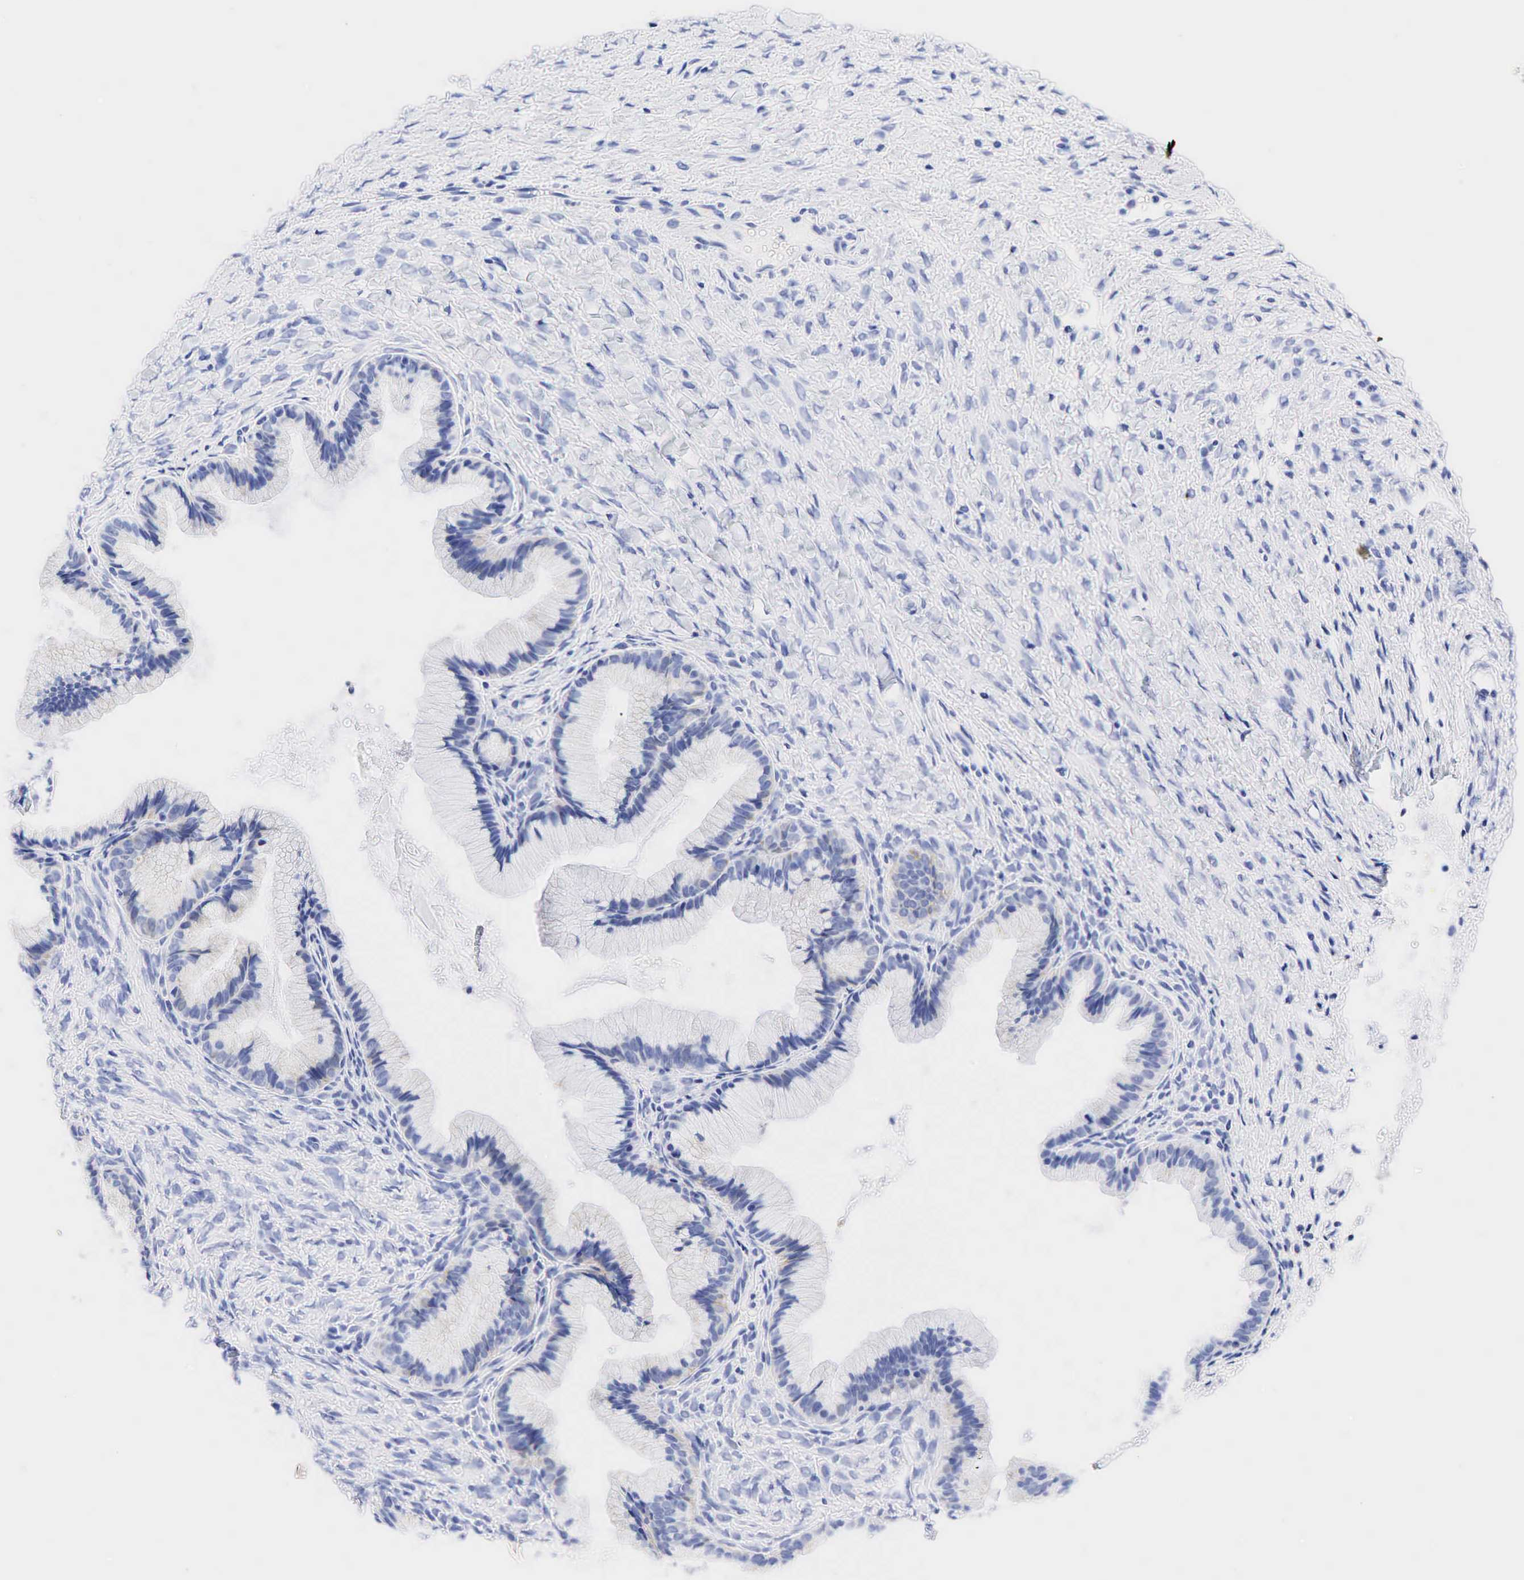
{"staining": {"intensity": "negative", "quantity": "none", "location": "none"}, "tissue": "ovarian cancer", "cell_type": "Tumor cells", "image_type": "cancer", "snomed": [{"axis": "morphology", "description": "Cystadenocarcinoma, mucinous, NOS"}, {"axis": "topography", "description": "Ovary"}], "caption": "Protein analysis of ovarian cancer displays no significant staining in tumor cells.", "gene": "NKX2-1", "patient": {"sex": "female", "age": 41}}